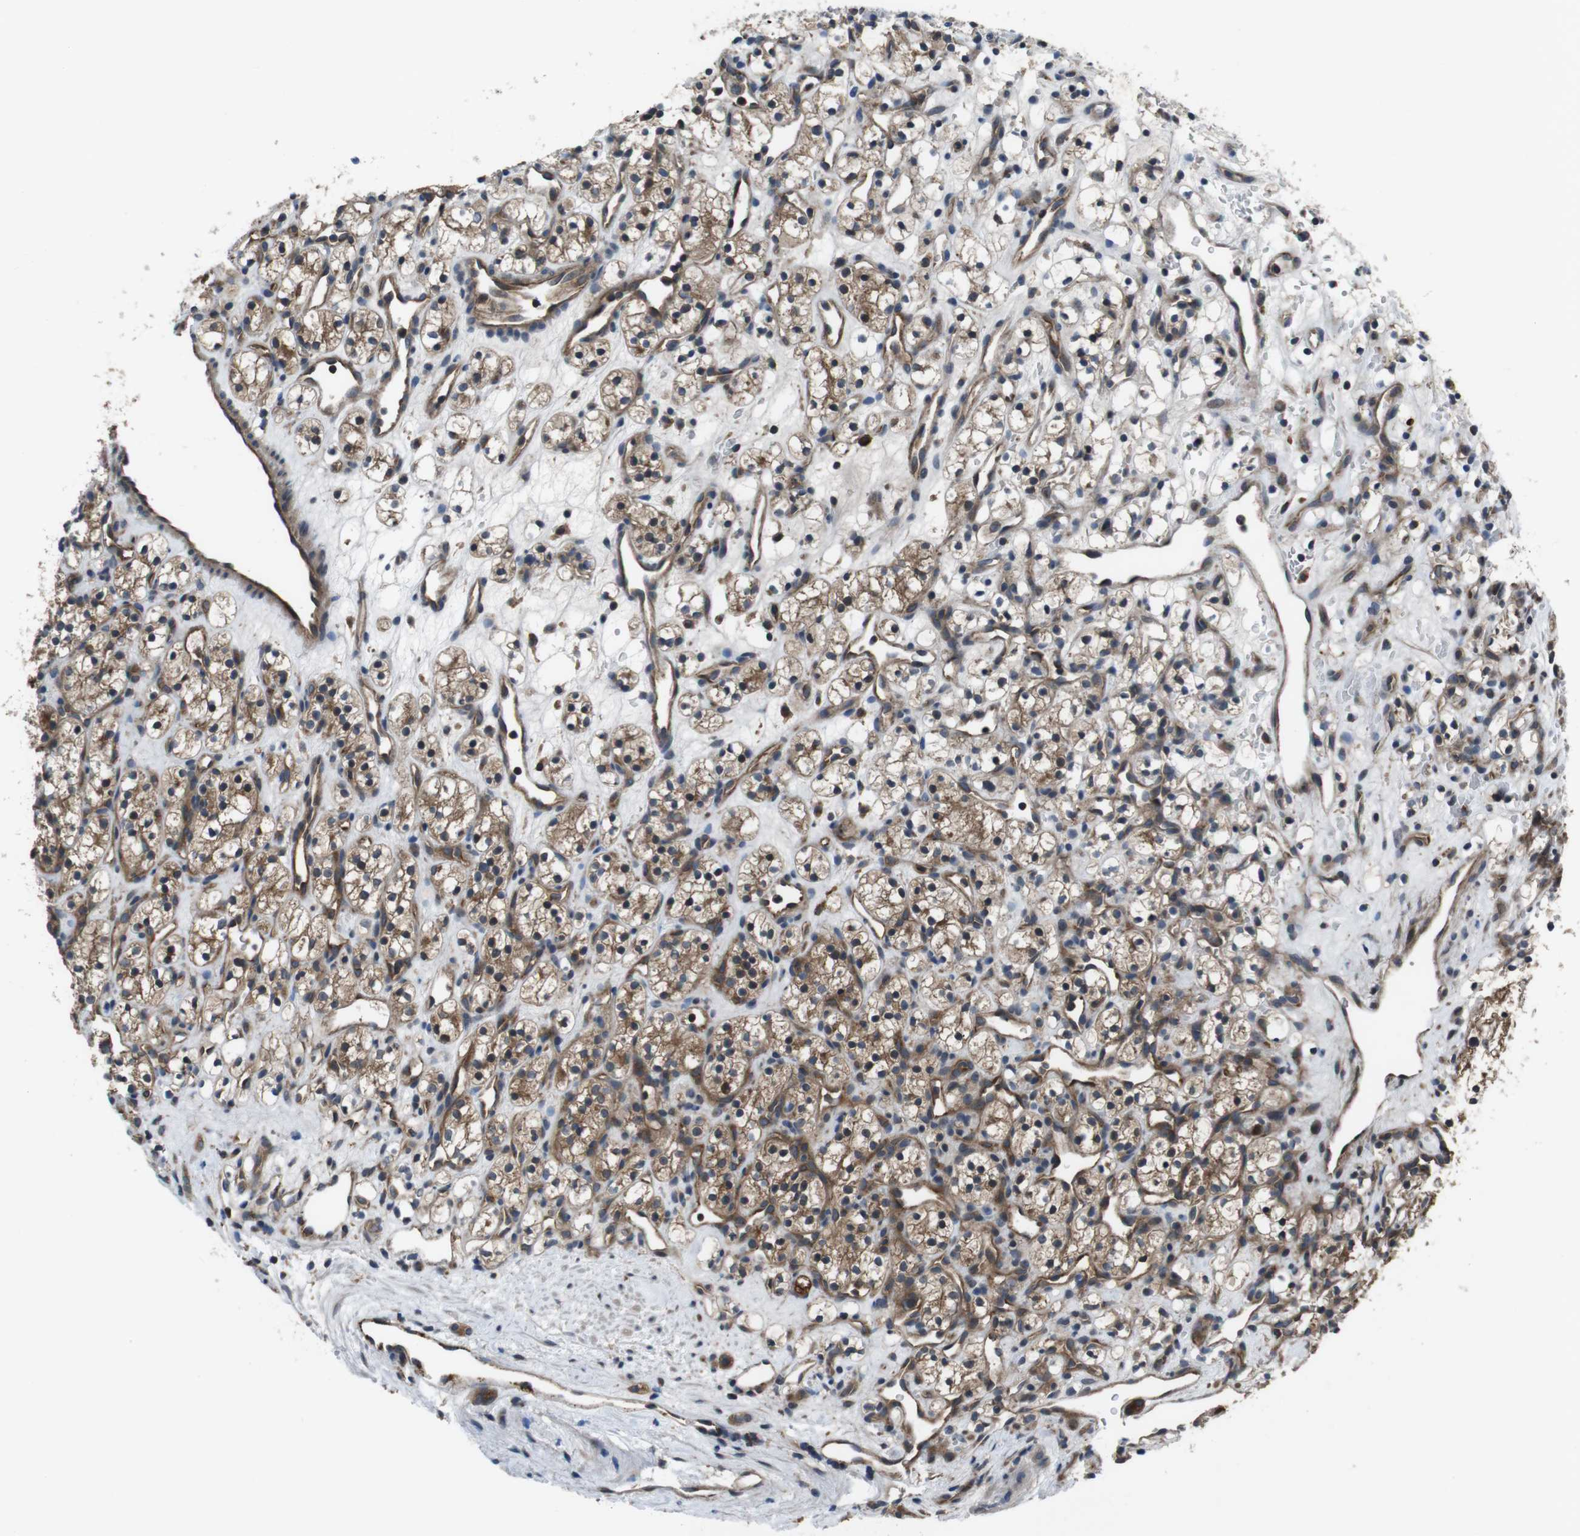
{"staining": {"intensity": "moderate", "quantity": "25%-75%", "location": "cytoplasmic/membranous"}, "tissue": "renal cancer", "cell_type": "Tumor cells", "image_type": "cancer", "snomed": [{"axis": "morphology", "description": "Adenocarcinoma, NOS"}, {"axis": "topography", "description": "Kidney"}], "caption": "Adenocarcinoma (renal) stained with a protein marker shows moderate staining in tumor cells.", "gene": "SLC22A23", "patient": {"sex": "female", "age": 60}}